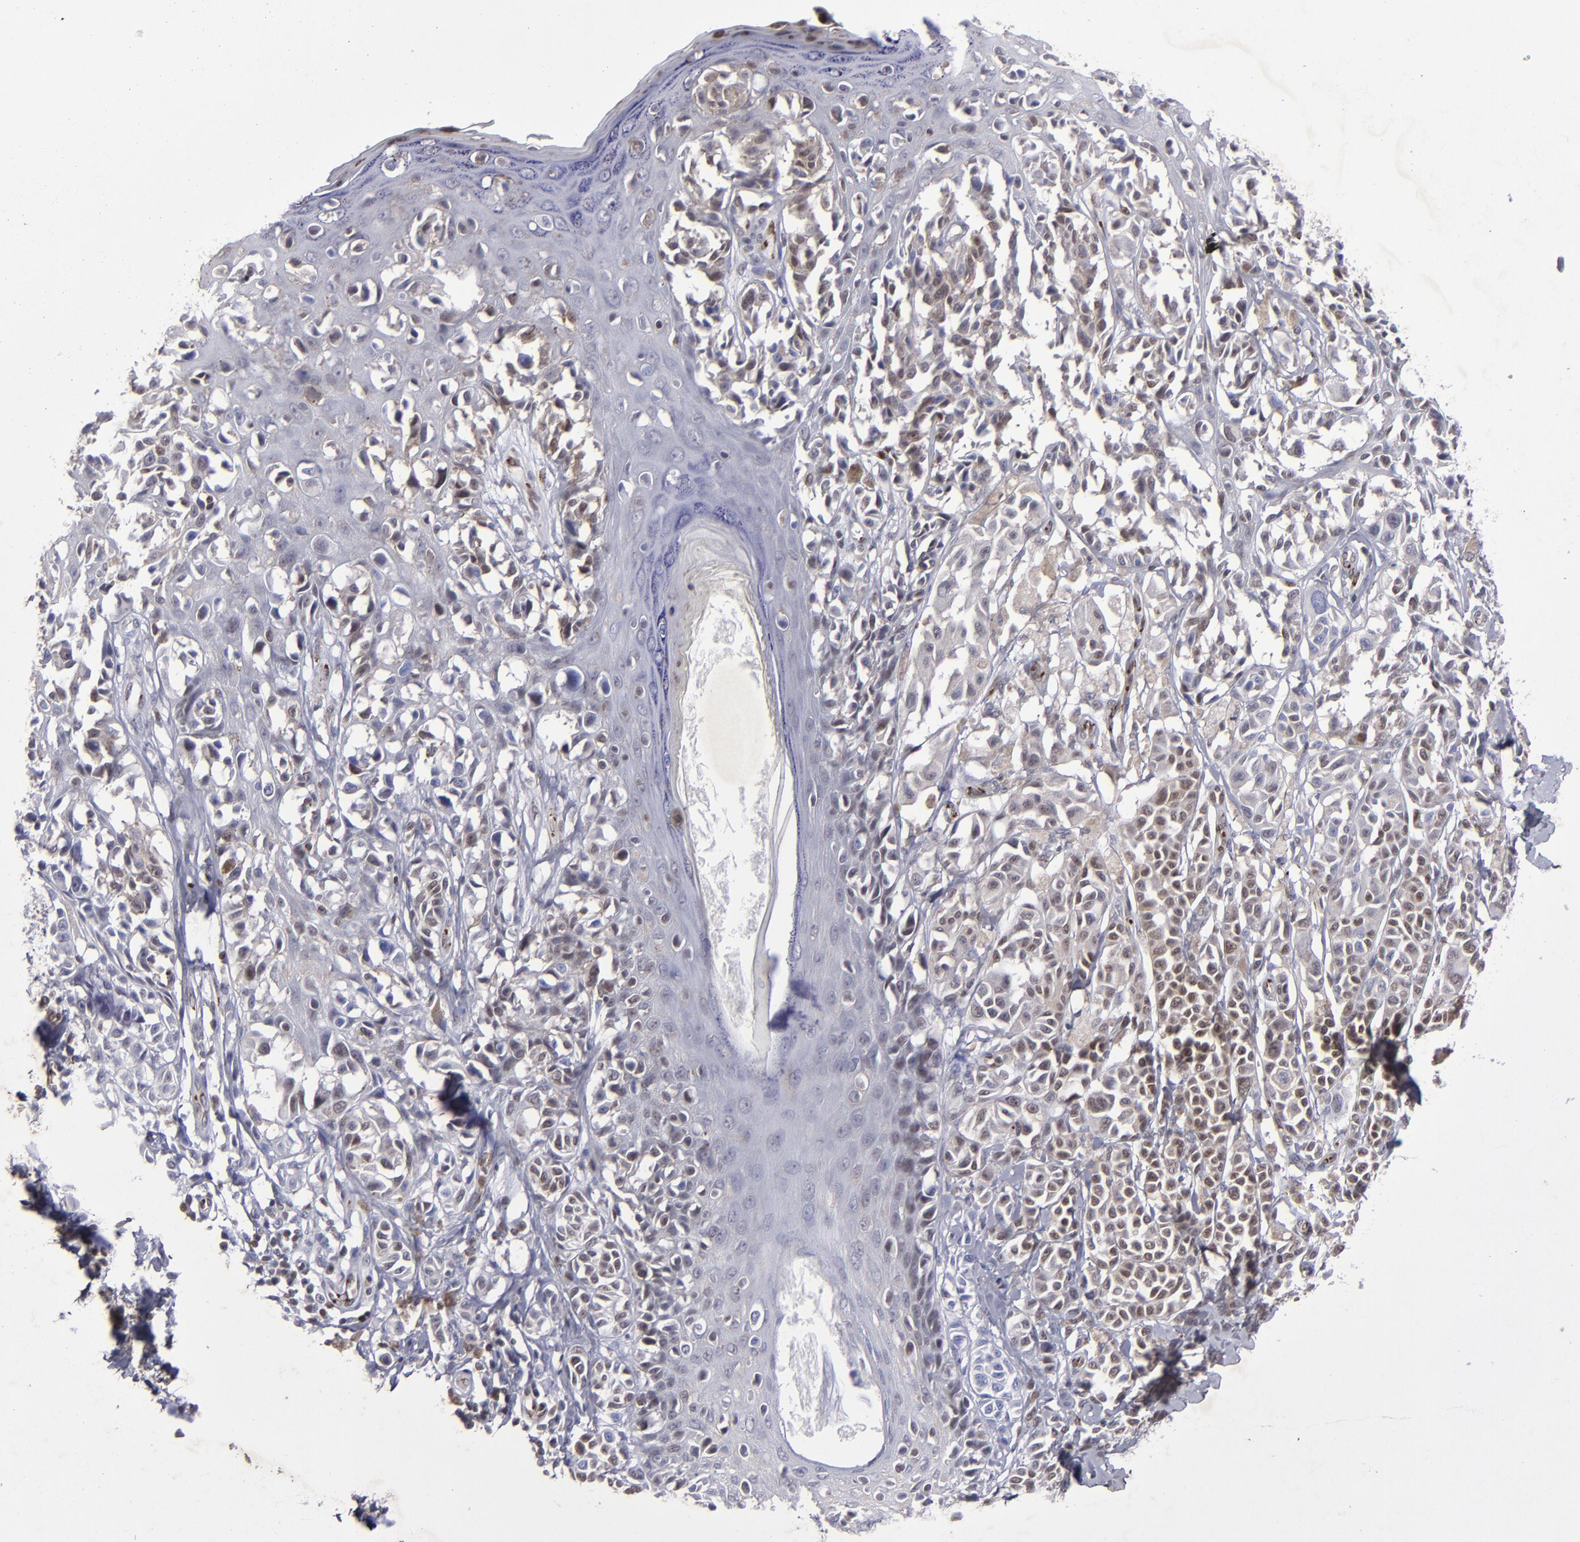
{"staining": {"intensity": "weak", "quantity": "25%-75%", "location": "nuclear"}, "tissue": "melanoma", "cell_type": "Tumor cells", "image_type": "cancer", "snomed": [{"axis": "morphology", "description": "Malignant melanoma, NOS"}, {"axis": "topography", "description": "Skin"}], "caption": "Human melanoma stained with a protein marker shows weak staining in tumor cells.", "gene": "MGMT", "patient": {"sex": "female", "age": 38}}